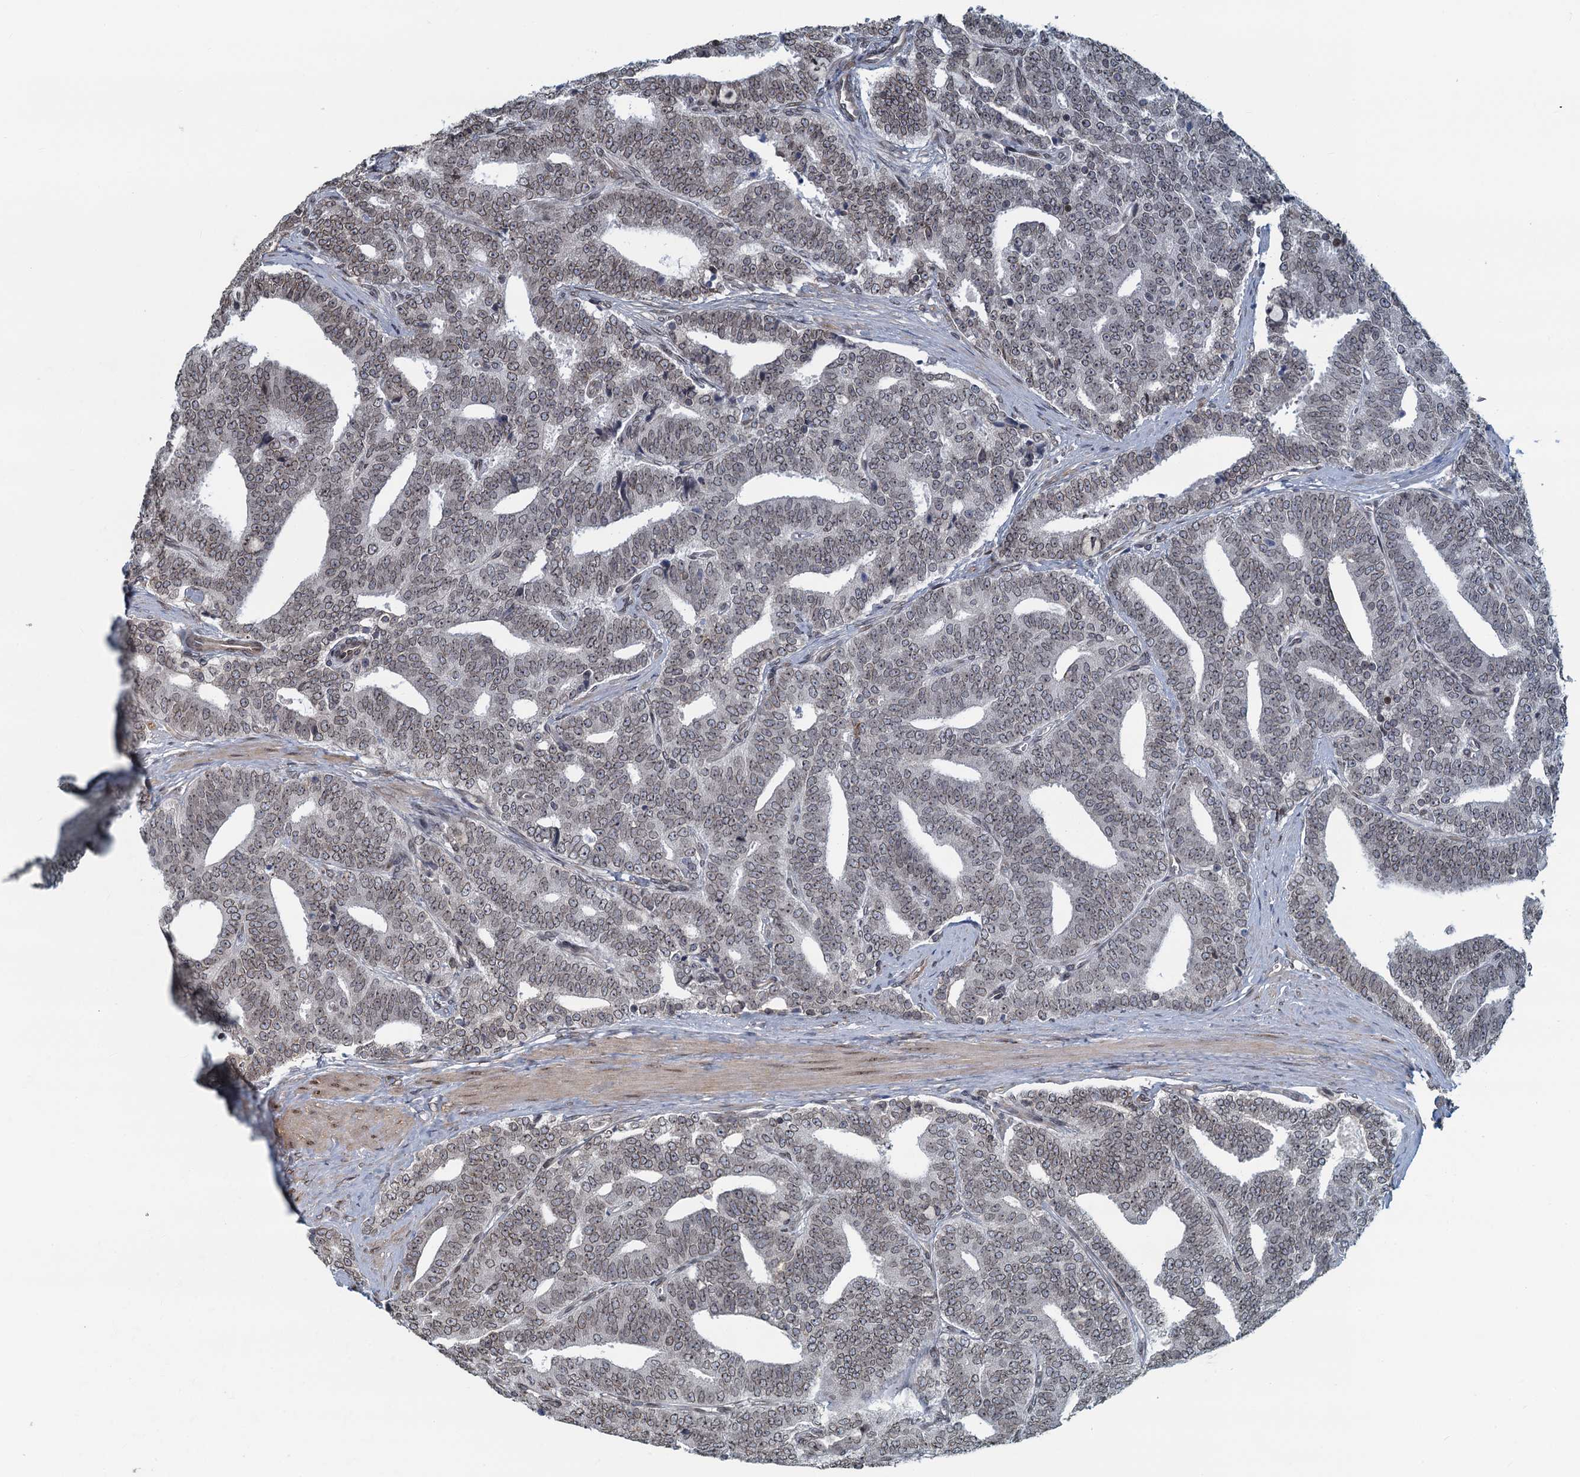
{"staining": {"intensity": "weak", "quantity": ">75%", "location": "cytoplasmic/membranous,nuclear"}, "tissue": "prostate cancer", "cell_type": "Tumor cells", "image_type": "cancer", "snomed": [{"axis": "morphology", "description": "Adenocarcinoma, High grade"}, {"axis": "topography", "description": "Prostate and seminal vesicle, NOS"}], "caption": "Prostate high-grade adenocarcinoma was stained to show a protein in brown. There is low levels of weak cytoplasmic/membranous and nuclear staining in about >75% of tumor cells.", "gene": "CCDC34", "patient": {"sex": "male", "age": 67}}